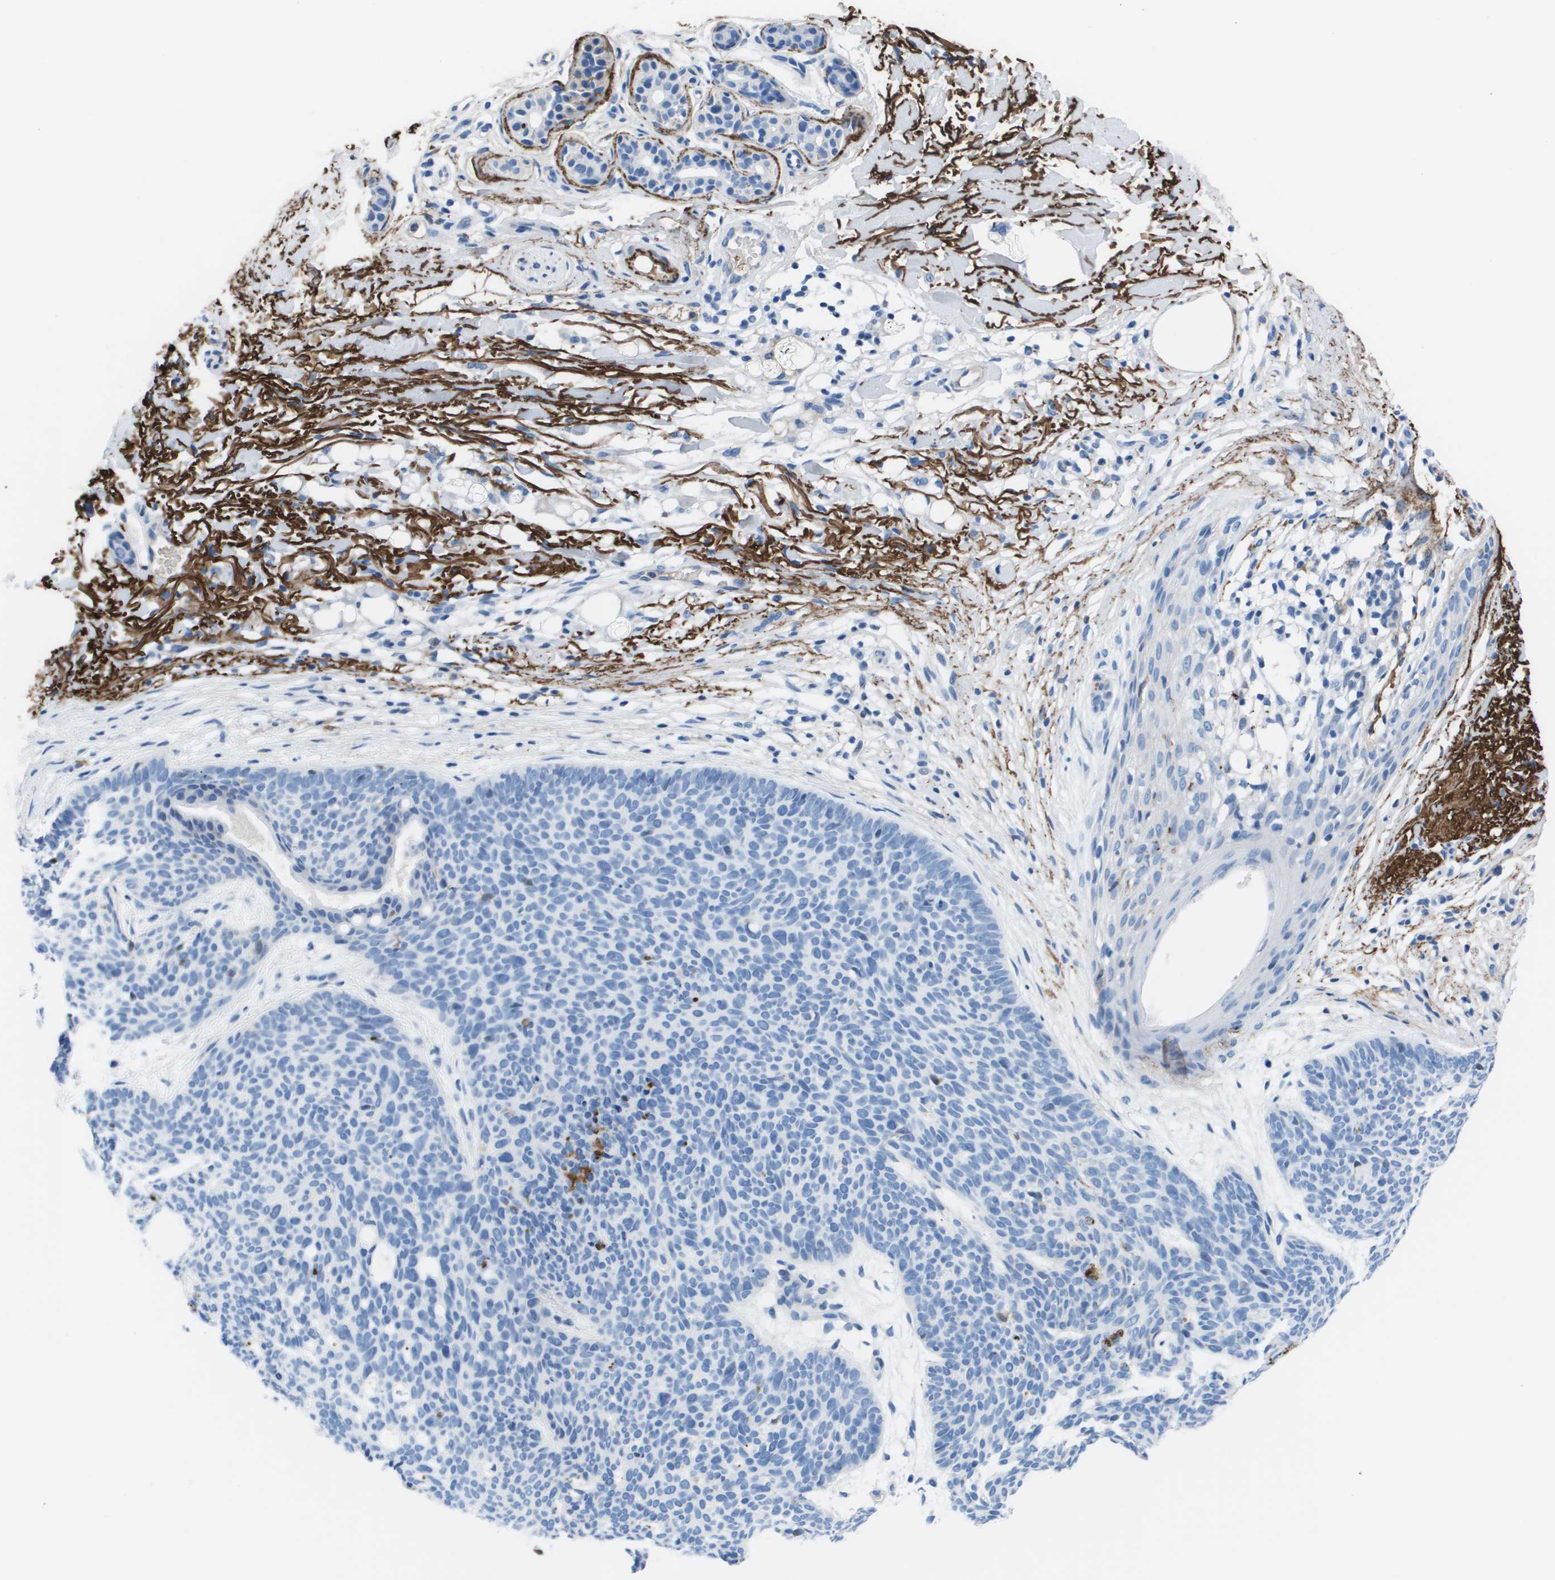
{"staining": {"intensity": "negative", "quantity": "none", "location": "none"}, "tissue": "skin cancer", "cell_type": "Tumor cells", "image_type": "cancer", "snomed": [{"axis": "morphology", "description": "Normal tissue, NOS"}, {"axis": "morphology", "description": "Basal cell carcinoma"}, {"axis": "topography", "description": "Skin"}], "caption": "IHC photomicrograph of neoplastic tissue: human basal cell carcinoma (skin) stained with DAB shows no significant protein staining in tumor cells.", "gene": "VTN", "patient": {"sex": "female", "age": 70}}